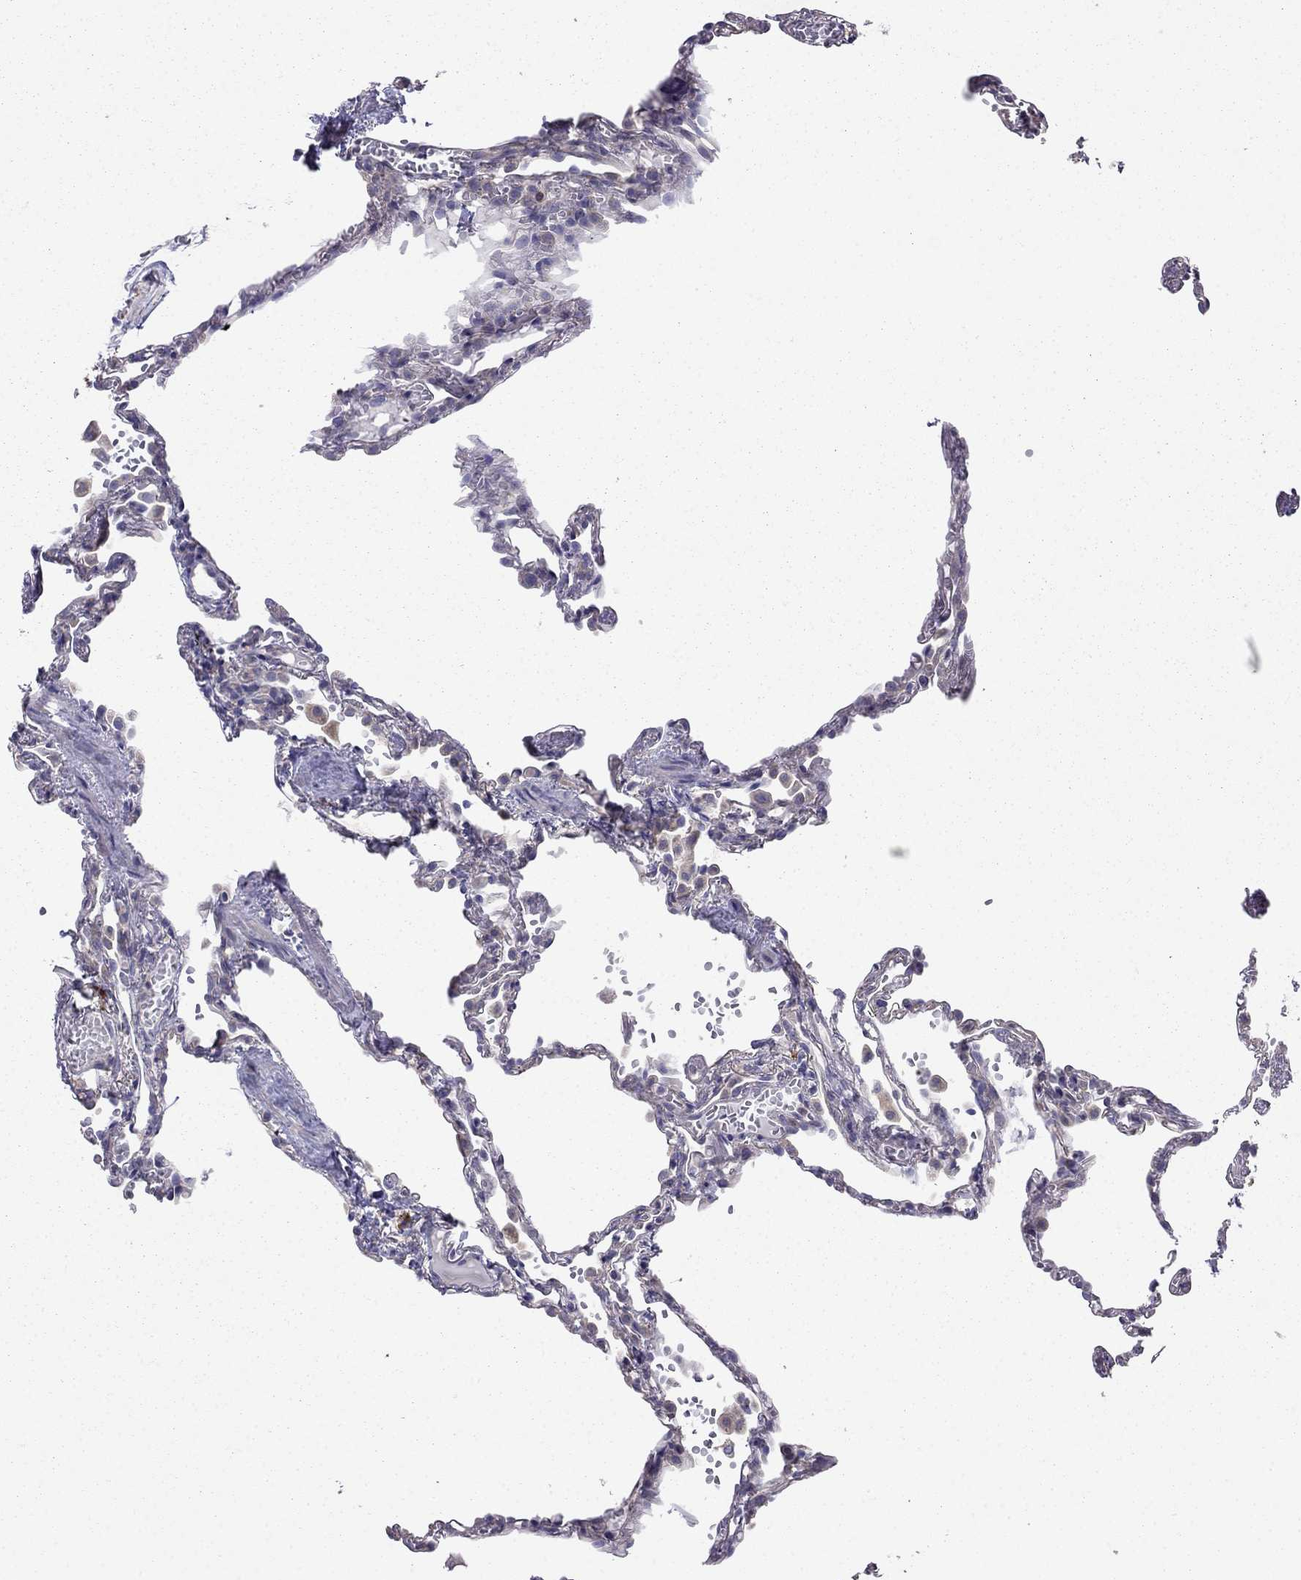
{"staining": {"intensity": "negative", "quantity": "none", "location": "none"}, "tissue": "lung", "cell_type": "Alveolar cells", "image_type": "normal", "snomed": [{"axis": "morphology", "description": "Normal tissue, NOS"}, {"axis": "topography", "description": "Lung"}], "caption": "The IHC histopathology image has no significant staining in alveolar cells of lung. The staining is performed using DAB brown chromogen with nuclei counter-stained in using hematoxylin.", "gene": "LONRF2", "patient": {"sex": "male", "age": 78}}